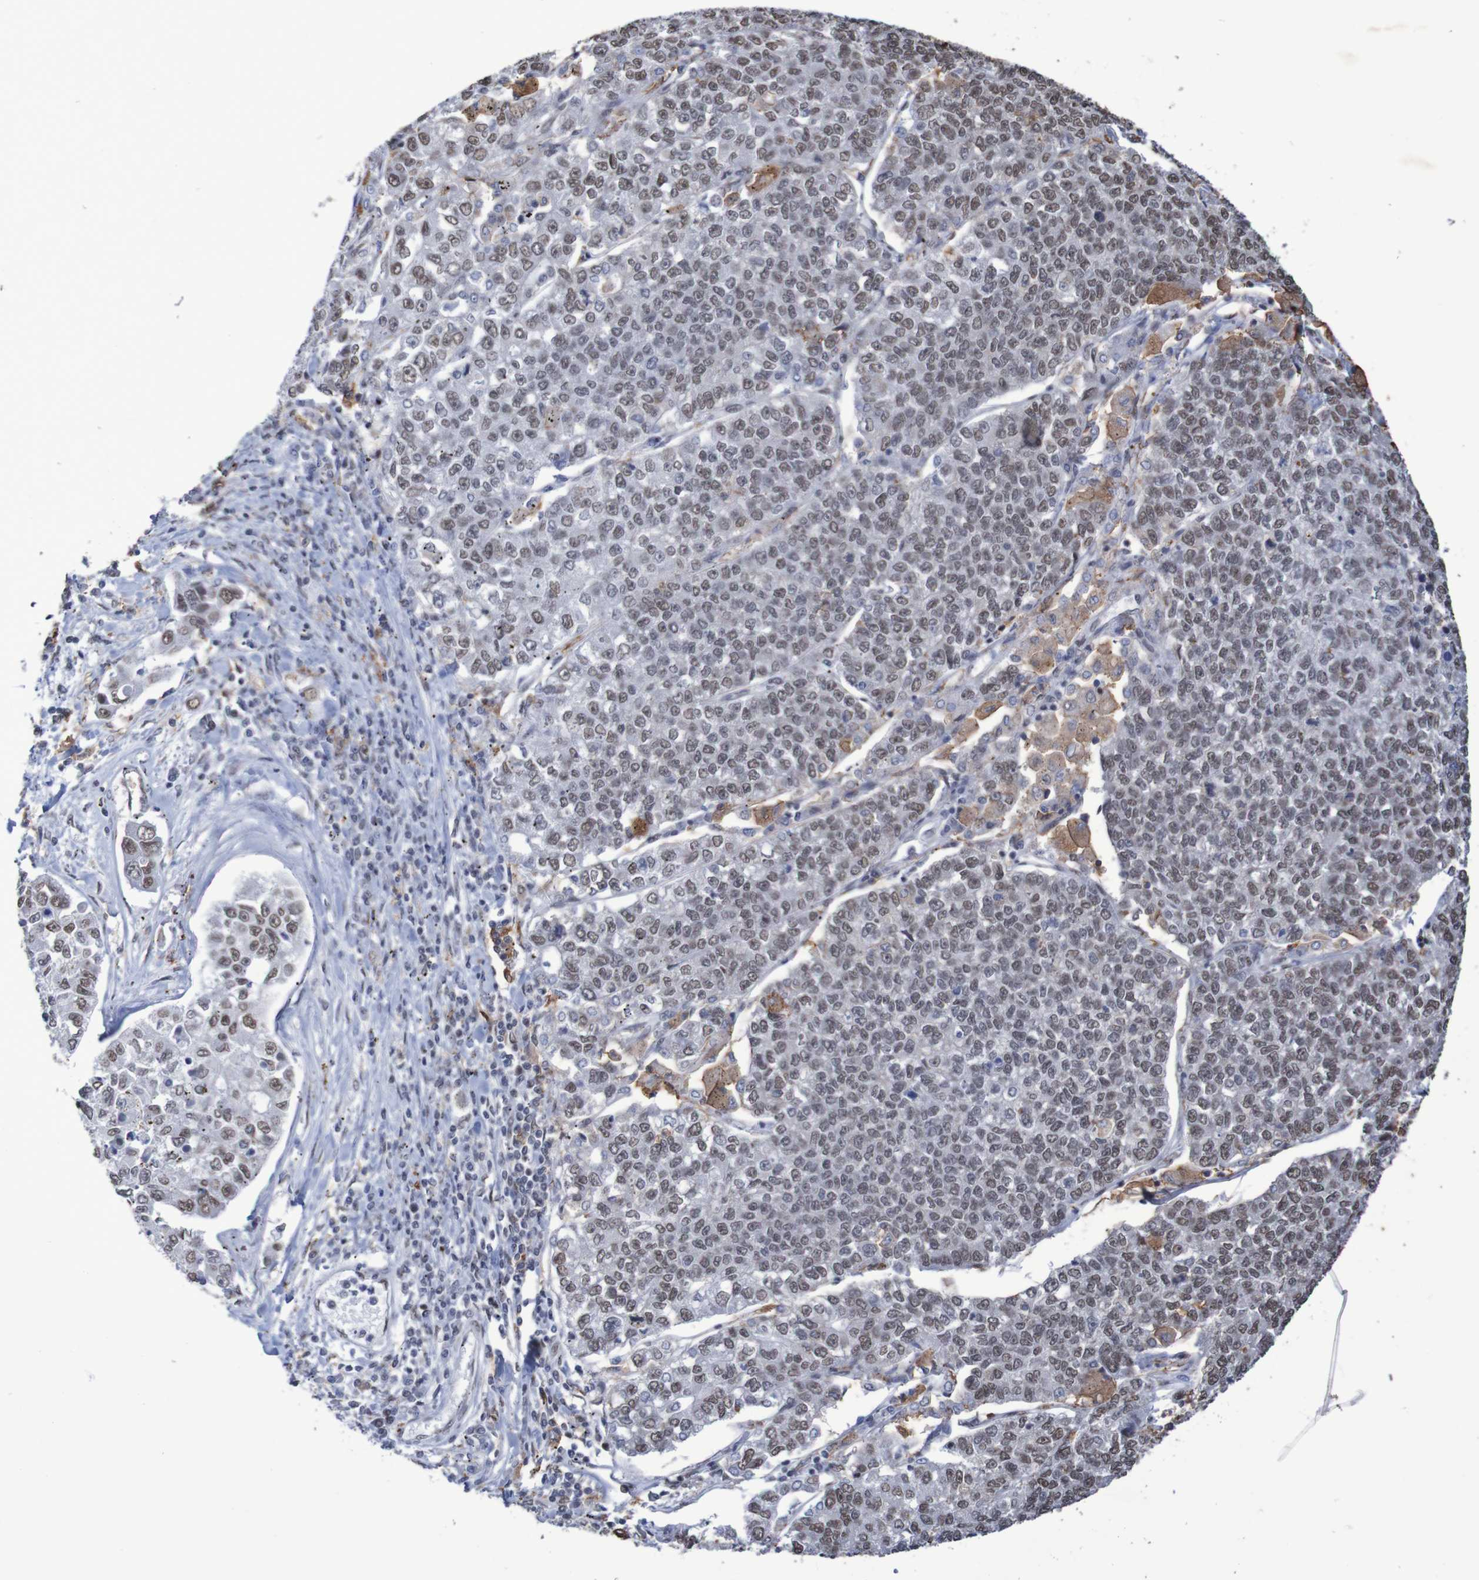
{"staining": {"intensity": "weak", "quantity": ">75%", "location": "nuclear"}, "tissue": "lung cancer", "cell_type": "Tumor cells", "image_type": "cancer", "snomed": [{"axis": "morphology", "description": "Adenocarcinoma, NOS"}, {"axis": "topography", "description": "Lung"}], "caption": "A low amount of weak nuclear expression is identified in approximately >75% of tumor cells in lung cancer (adenocarcinoma) tissue.", "gene": "MRTFB", "patient": {"sex": "male", "age": 49}}